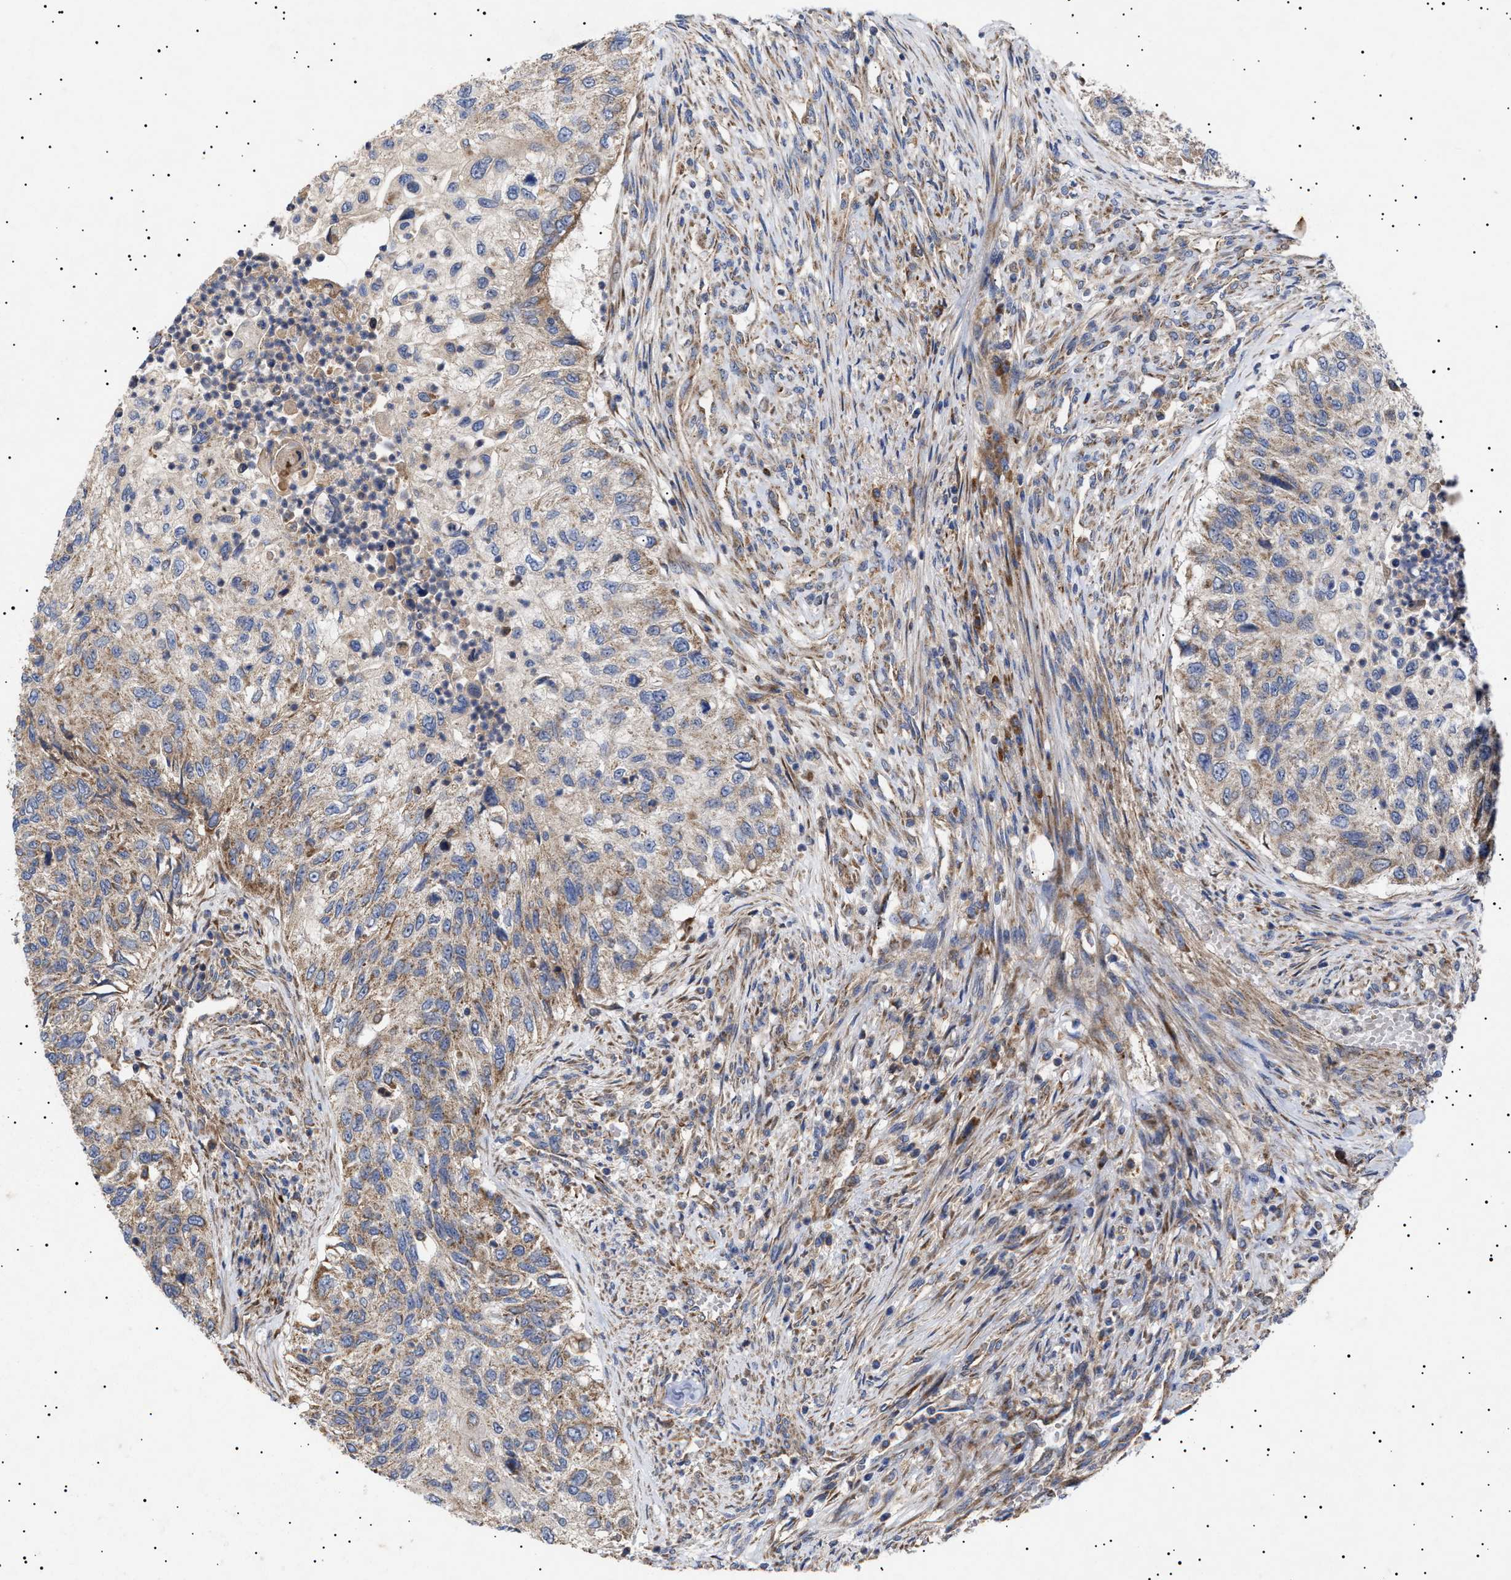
{"staining": {"intensity": "weak", "quantity": "25%-75%", "location": "cytoplasmic/membranous"}, "tissue": "urothelial cancer", "cell_type": "Tumor cells", "image_type": "cancer", "snomed": [{"axis": "morphology", "description": "Urothelial carcinoma, High grade"}, {"axis": "topography", "description": "Urinary bladder"}], "caption": "Immunohistochemical staining of urothelial cancer exhibits low levels of weak cytoplasmic/membranous protein expression in about 25%-75% of tumor cells. (Stains: DAB (3,3'-diaminobenzidine) in brown, nuclei in blue, Microscopy: brightfield microscopy at high magnification).", "gene": "MRPL10", "patient": {"sex": "female", "age": 60}}